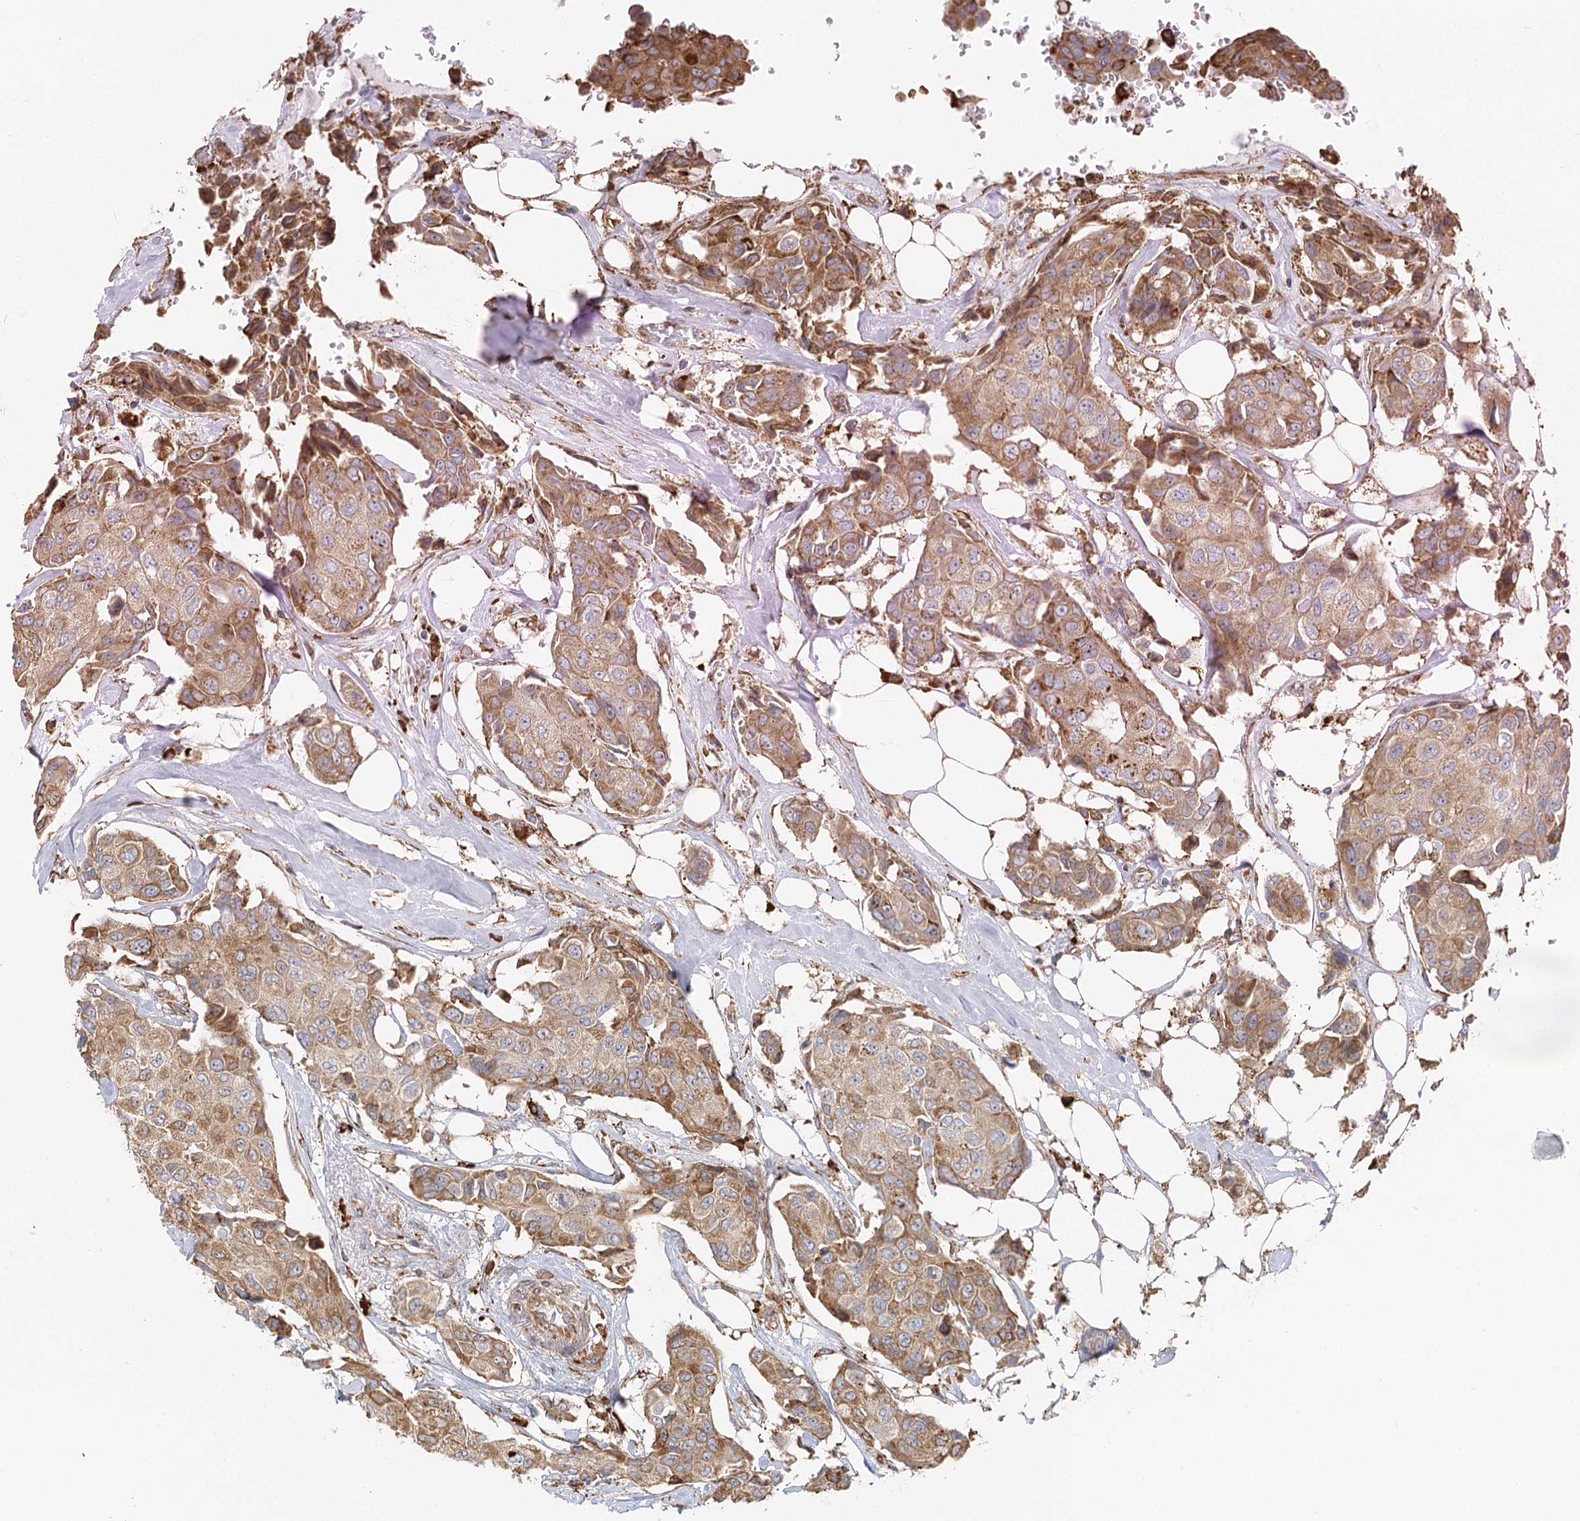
{"staining": {"intensity": "moderate", "quantity": ">75%", "location": "cytoplasmic/membranous"}, "tissue": "breast cancer", "cell_type": "Tumor cells", "image_type": "cancer", "snomed": [{"axis": "morphology", "description": "Duct carcinoma"}, {"axis": "topography", "description": "Breast"}], "caption": "Infiltrating ductal carcinoma (breast) stained with DAB immunohistochemistry displays medium levels of moderate cytoplasmic/membranous positivity in approximately >75% of tumor cells.", "gene": "TAS1R1", "patient": {"sex": "female", "age": 80}}